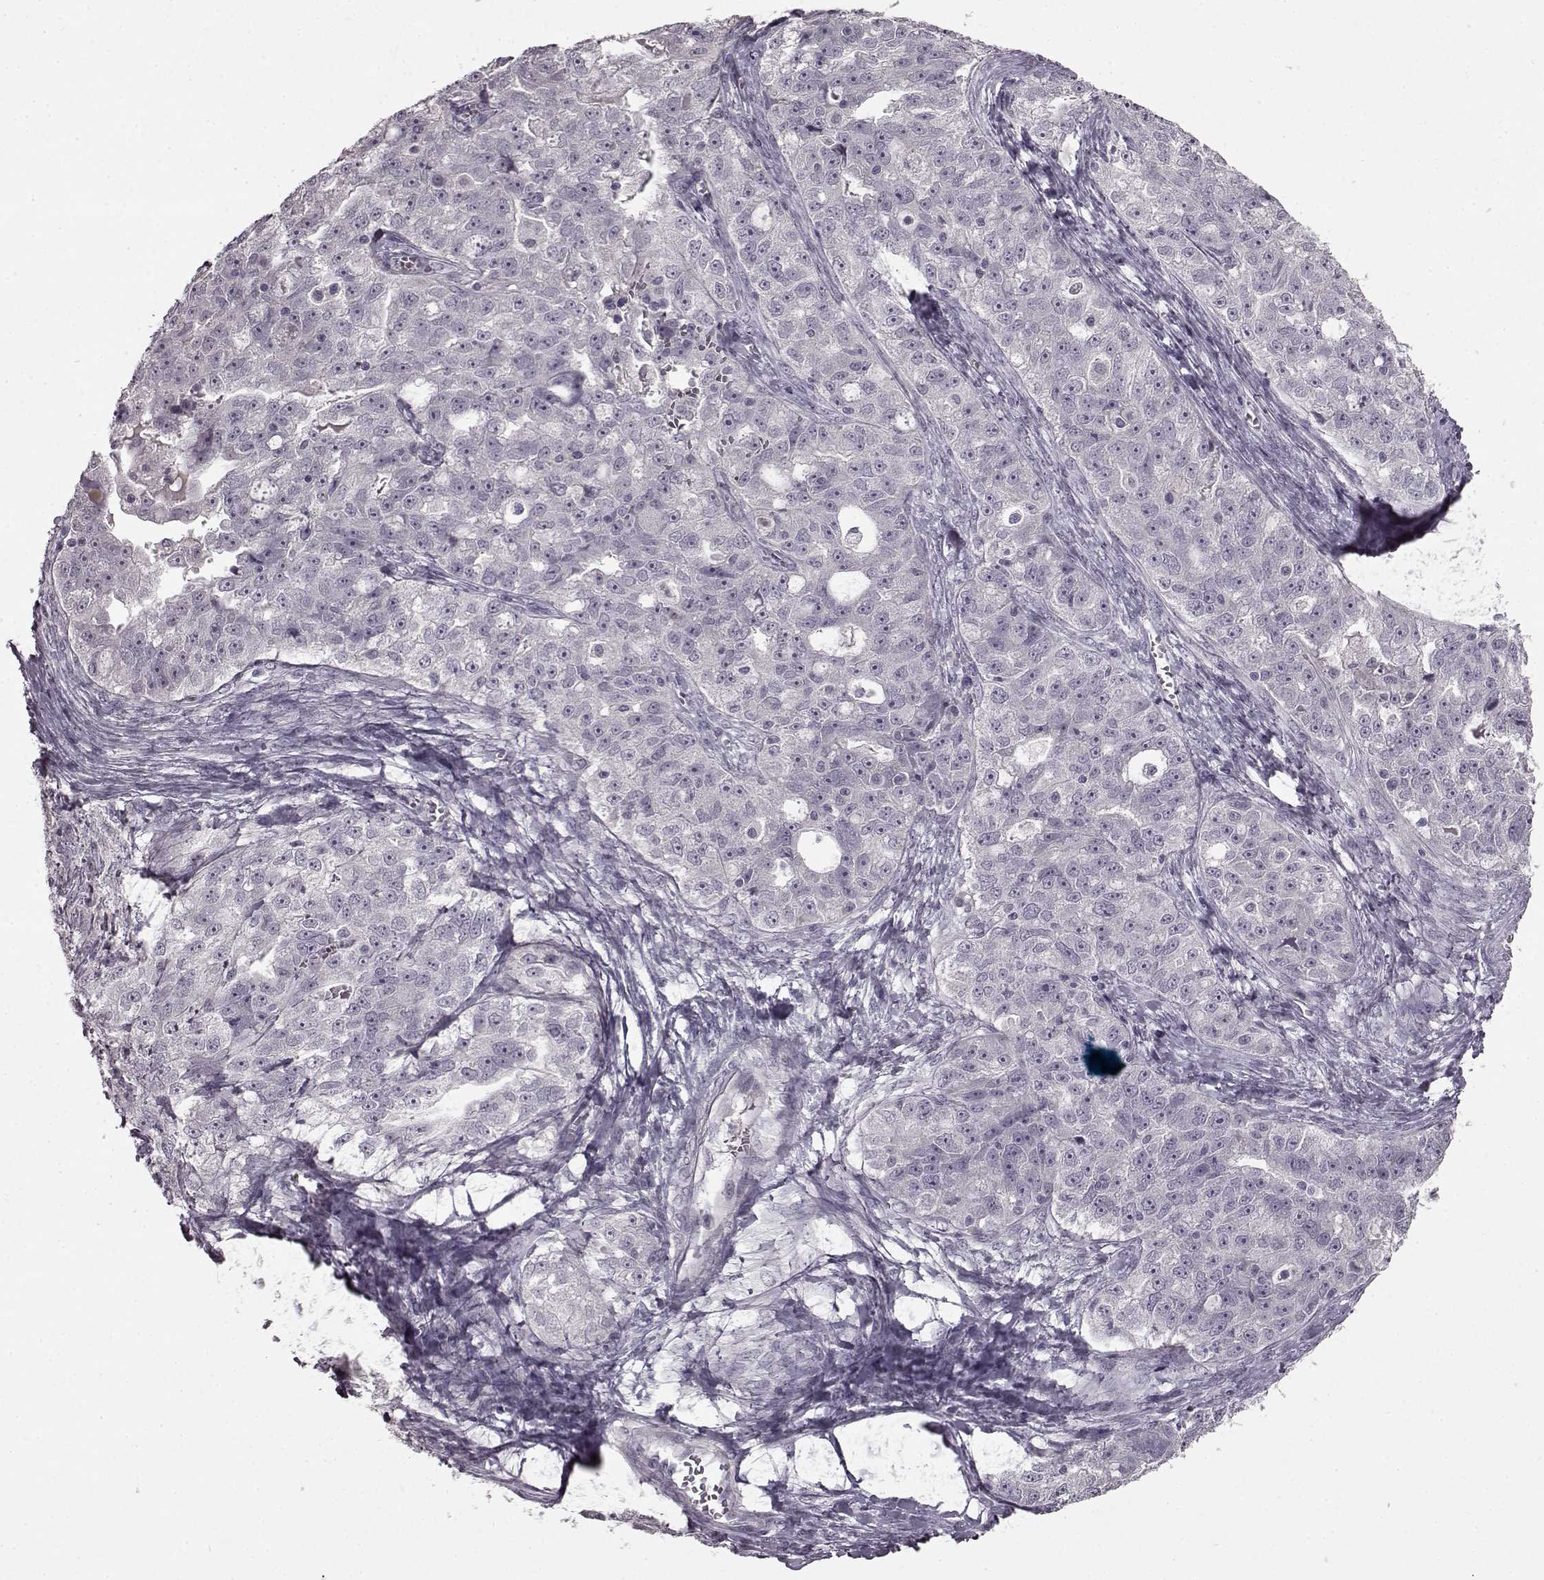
{"staining": {"intensity": "negative", "quantity": "none", "location": "none"}, "tissue": "ovarian cancer", "cell_type": "Tumor cells", "image_type": "cancer", "snomed": [{"axis": "morphology", "description": "Cystadenocarcinoma, serous, NOS"}, {"axis": "topography", "description": "Ovary"}], "caption": "High power microscopy histopathology image of an IHC photomicrograph of serous cystadenocarcinoma (ovarian), revealing no significant staining in tumor cells.", "gene": "LHB", "patient": {"sex": "female", "age": 51}}